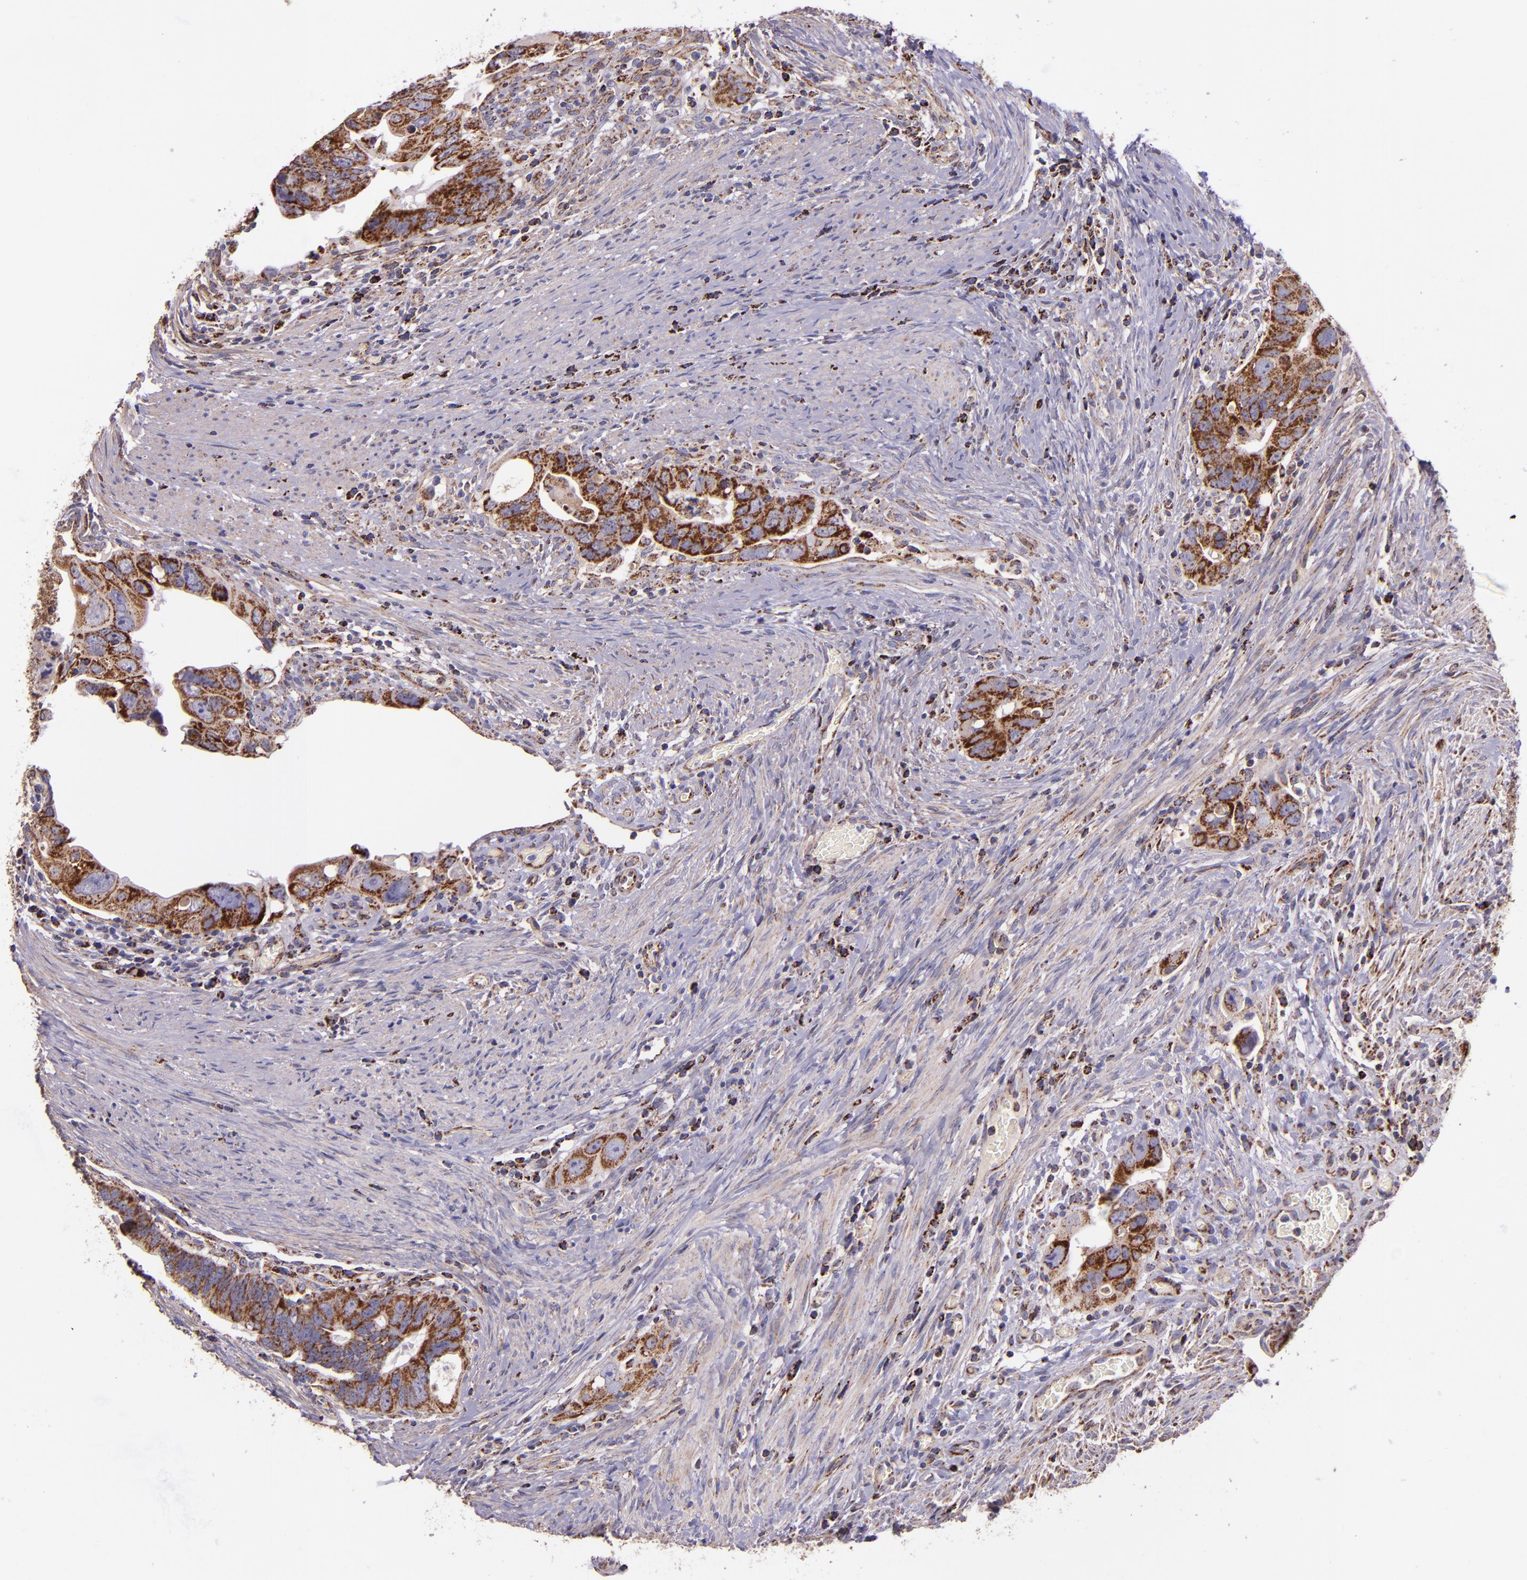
{"staining": {"intensity": "moderate", "quantity": "25%-75%", "location": "cytoplasmic/membranous"}, "tissue": "colorectal cancer", "cell_type": "Tumor cells", "image_type": "cancer", "snomed": [{"axis": "morphology", "description": "Adenocarcinoma, NOS"}, {"axis": "topography", "description": "Rectum"}], "caption": "Moderate cytoplasmic/membranous positivity is present in approximately 25%-75% of tumor cells in colorectal adenocarcinoma. (DAB IHC, brown staining for protein, blue staining for nuclei).", "gene": "IDH3G", "patient": {"sex": "male", "age": 53}}